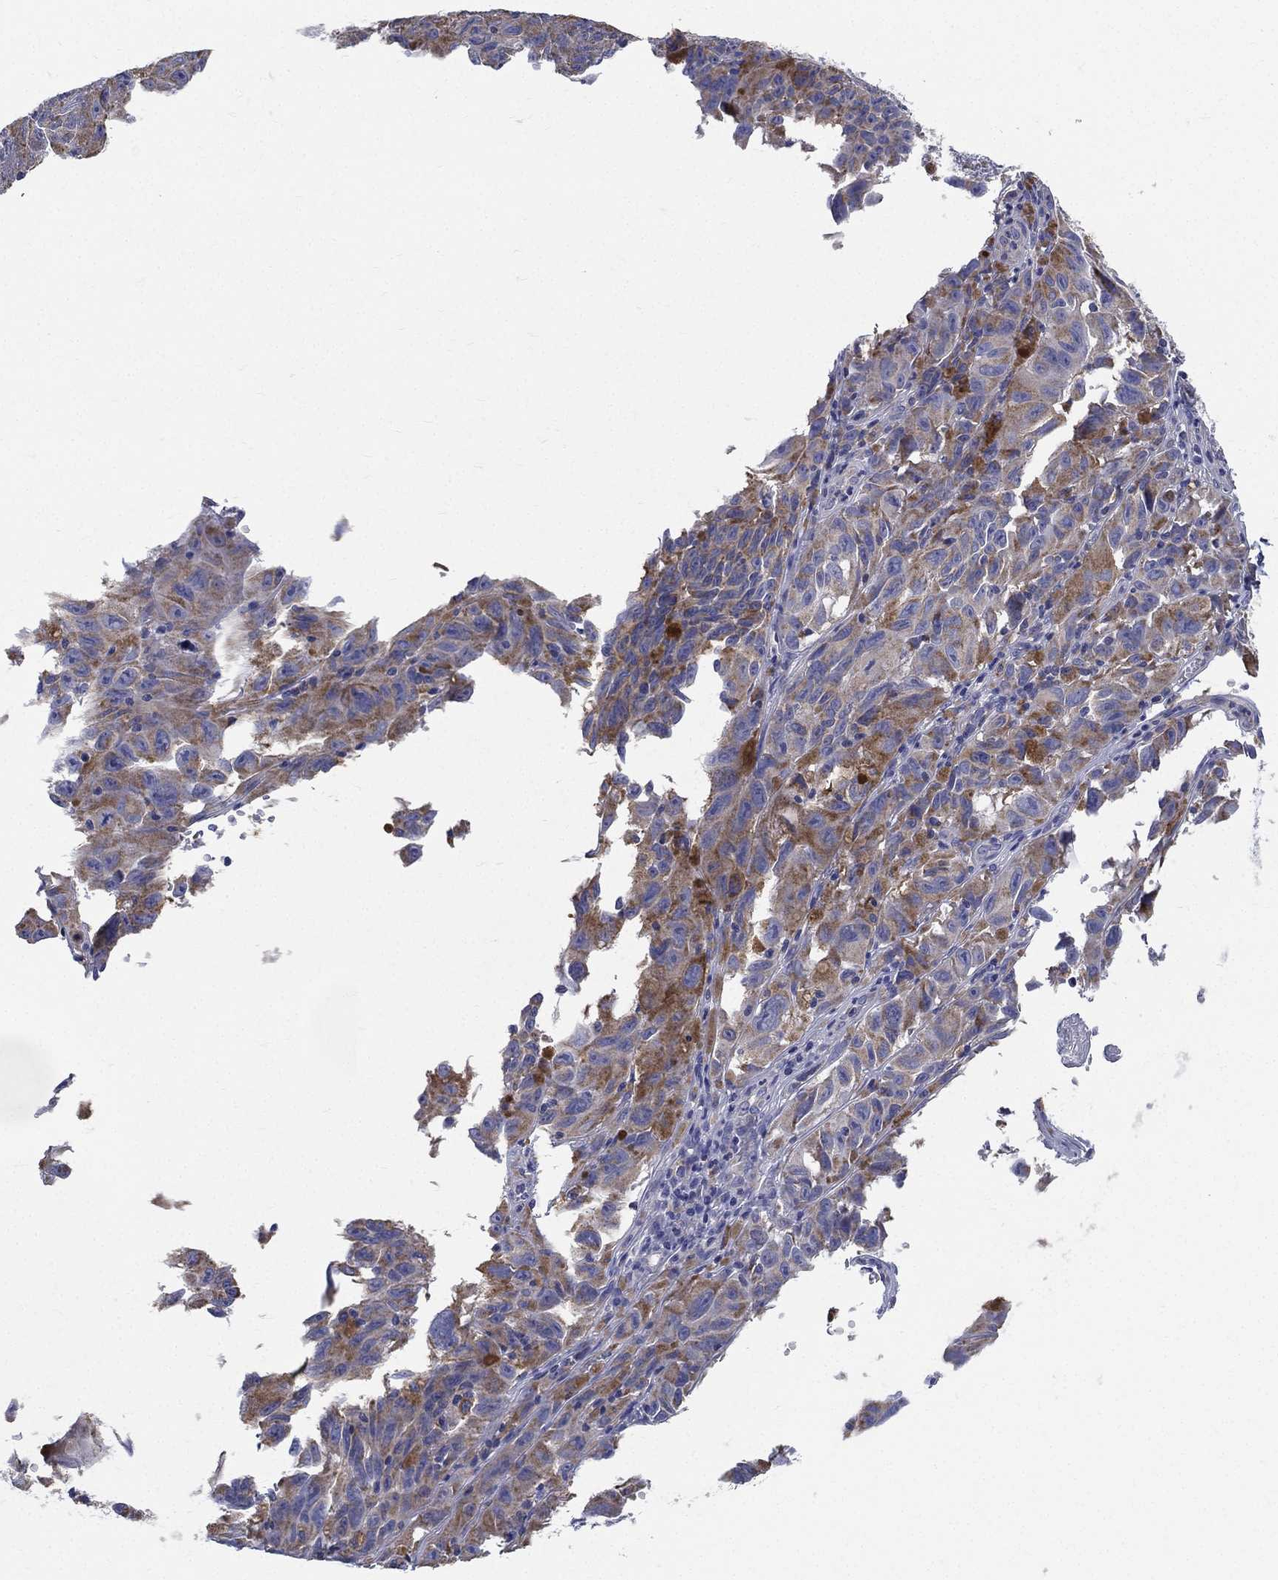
{"staining": {"intensity": "moderate", "quantity": "<25%", "location": "cytoplasmic/membranous"}, "tissue": "melanoma", "cell_type": "Tumor cells", "image_type": "cancer", "snomed": [{"axis": "morphology", "description": "Malignant melanoma, NOS"}, {"axis": "topography", "description": "Vulva, labia, clitoris and Bartholin´s gland, NO"}], "caption": "Malignant melanoma was stained to show a protein in brown. There is low levels of moderate cytoplasmic/membranous expression in approximately <25% of tumor cells.", "gene": "PWWP3A", "patient": {"sex": "female", "age": 75}}